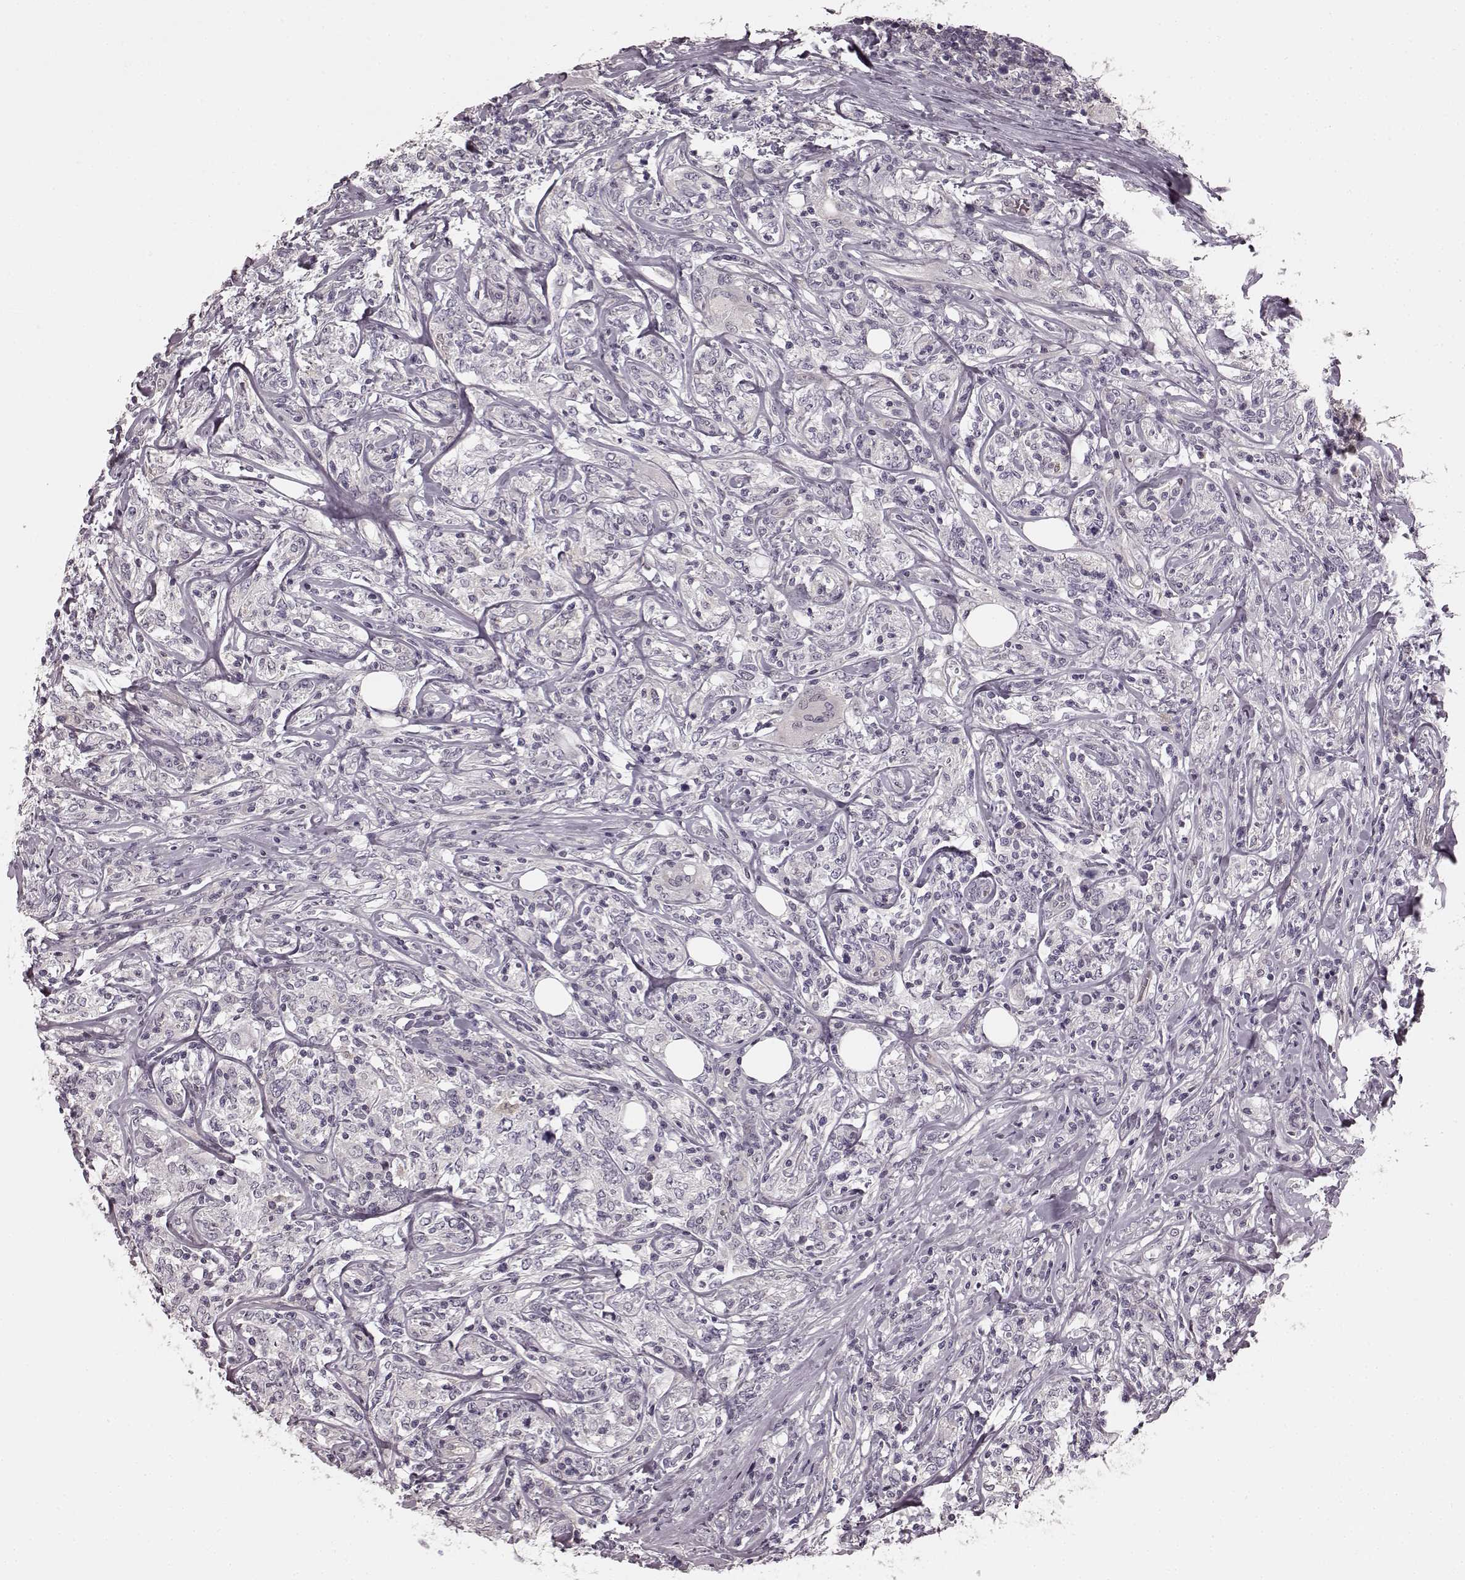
{"staining": {"intensity": "negative", "quantity": "none", "location": "none"}, "tissue": "lymphoma", "cell_type": "Tumor cells", "image_type": "cancer", "snomed": [{"axis": "morphology", "description": "Malignant lymphoma, non-Hodgkin's type, High grade"}, {"axis": "topography", "description": "Lymph node"}], "caption": "Tumor cells are negative for protein expression in human high-grade malignant lymphoma, non-Hodgkin's type.", "gene": "PRKCE", "patient": {"sex": "female", "age": 84}}